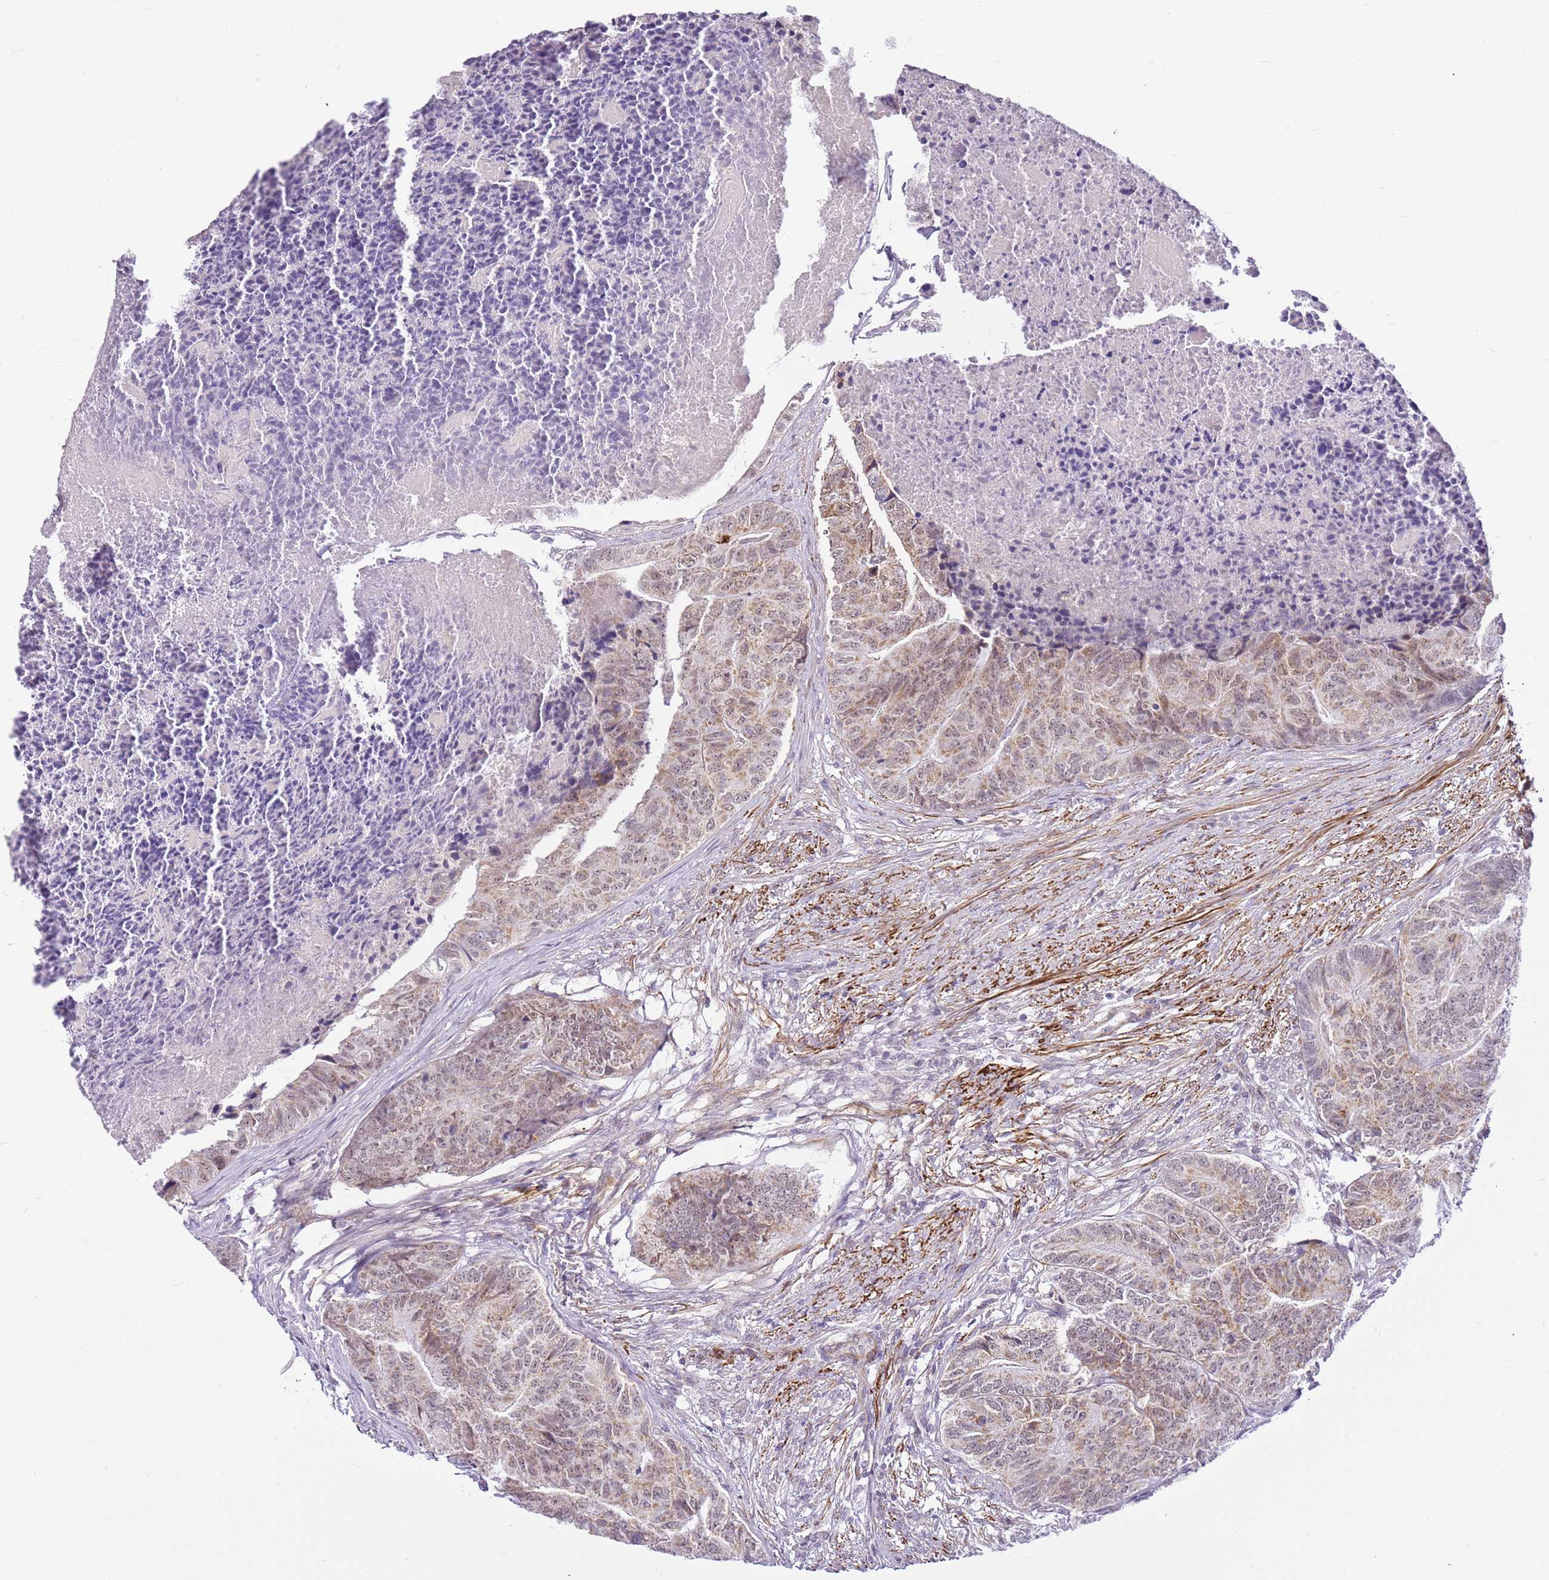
{"staining": {"intensity": "weak", "quantity": ">75%", "location": "cytoplasmic/membranous,nuclear"}, "tissue": "colorectal cancer", "cell_type": "Tumor cells", "image_type": "cancer", "snomed": [{"axis": "morphology", "description": "Adenocarcinoma, NOS"}, {"axis": "topography", "description": "Colon"}], "caption": "This image demonstrates IHC staining of colorectal adenocarcinoma, with low weak cytoplasmic/membranous and nuclear positivity in about >75% of tumor cells.", "gene": "SMIM4", "patient": {"sex": "female", "age": 67}}